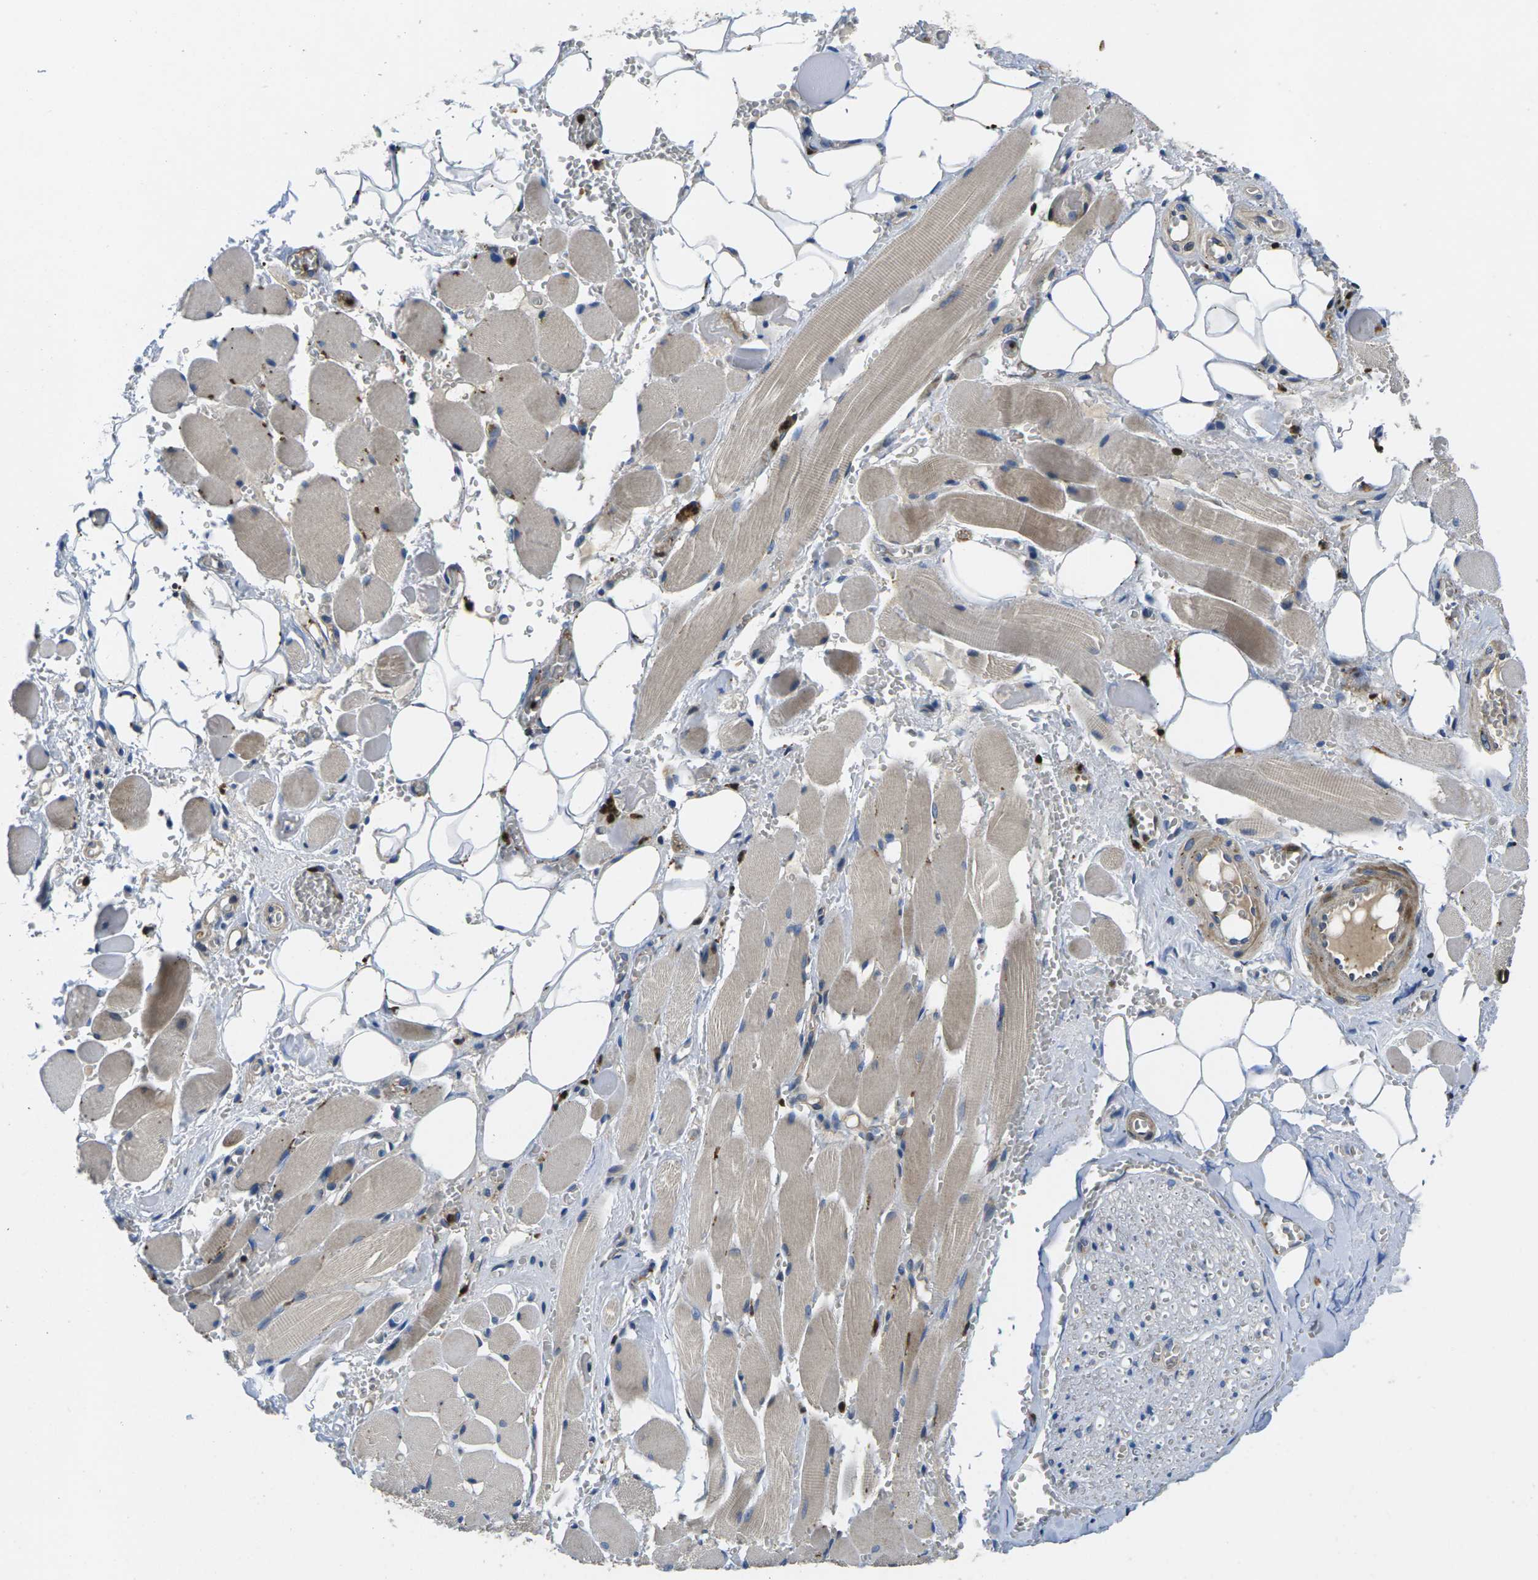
{"staining": {"intensity": "weak", "quantity": "<25%", "location": "cytoplasmic/membranous"}, "tissue": "adipose tissue", "cell_type": "Adipocytes", "image_type": "normal", "snomed": [{"axis": "morphology", "description": "Squamous cell carcinoma, NOS"}, {"axis": "topography", "description": "Oral tissue"}, {"axis": "topography", "description": "Head-Neck"}], "caption": "Adipocytes show no significant protein staining in normal adipose tissue. (DAB immunohistochemistry (IHC) visualized using brightfield microscopy, high magnification).", "gene": "PLCE1", "patient": {"sex": "female", "age": 50}}